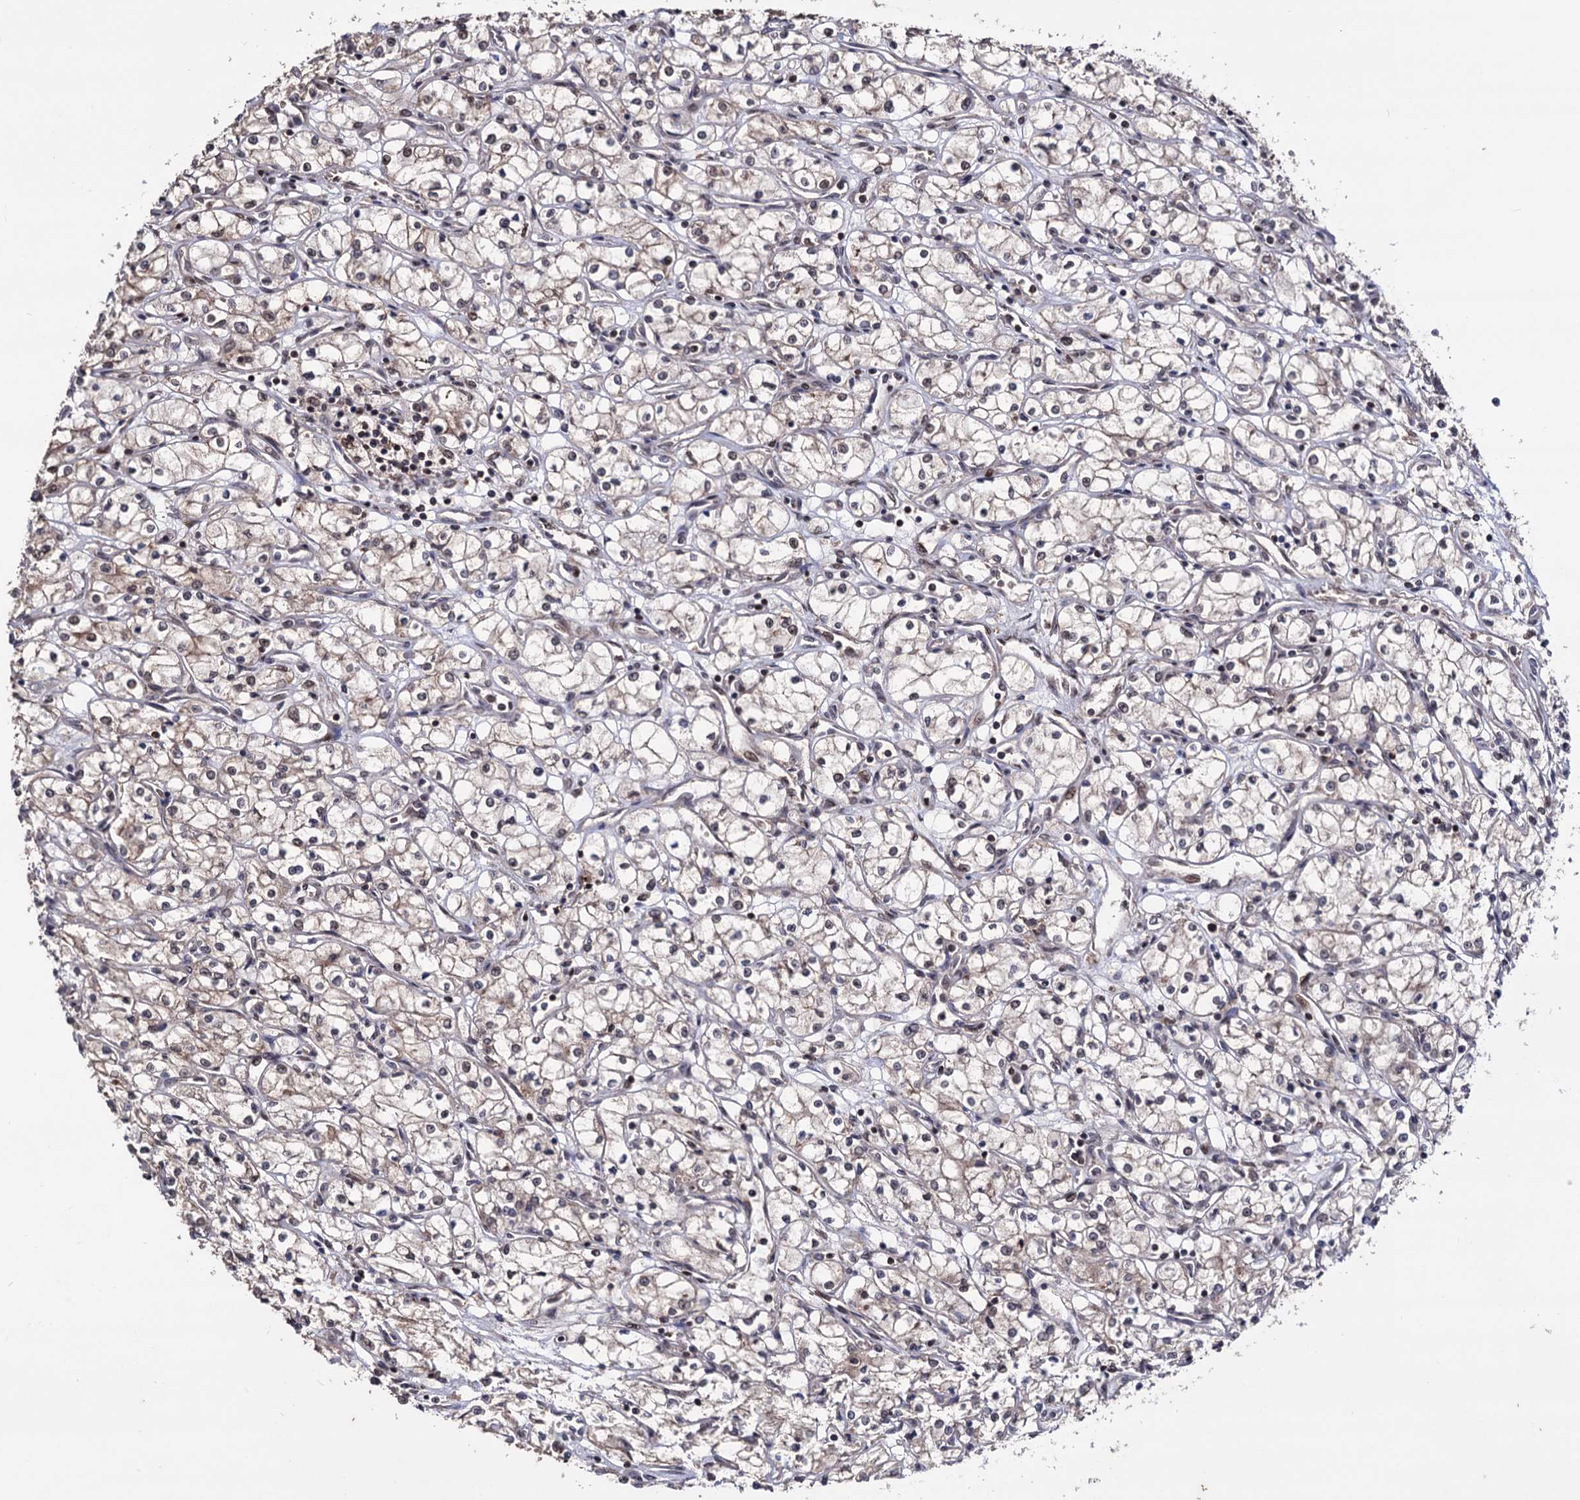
{"staining": {"intensity": "weak", "quantity": "<25%", "location": "cytoplasmic/membranous"}, "tissue": "renal cancer", "cell_type": "Tumor cells", "image_type": "cancer", "snomed": [{"axis": "morphology", "description": "Adenocarcinoma, NOS"}, {"axis": "topography", "description": "Kidney"}], "caption": "An image of renal cancer stained for a protein displays no brown staining in tumor cells. (Brightfield microscopy of DAB immunohistochemistry (IHC) at high magnification).", "gene": "KLF5", "patient": {"sex": "male", "age": 59}}